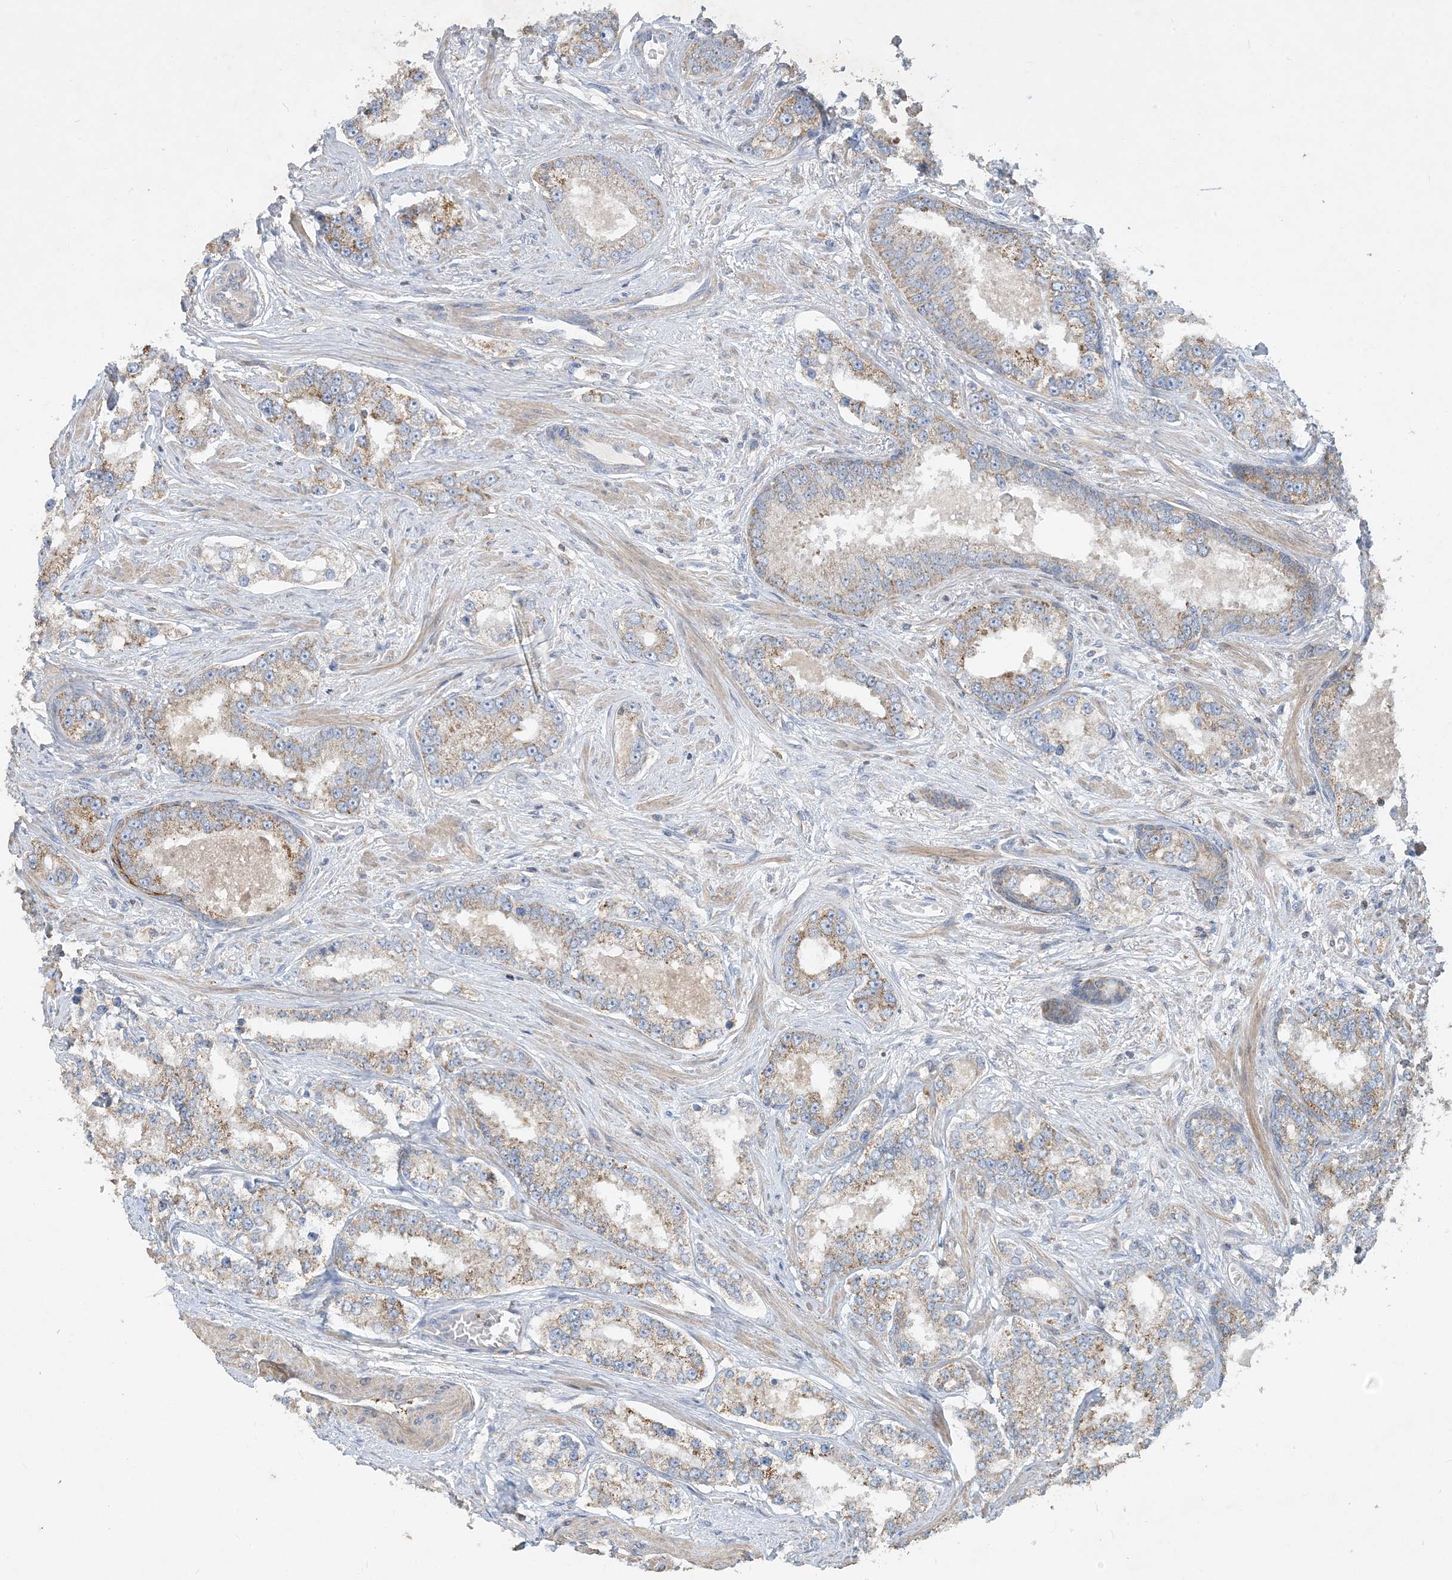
{"staining": {"intensity": "moderate", "quantity": "25%-75%", "location": "cytoplasmic/membranous"}, "tissue": "prostate cancer", "cell_type": "Tumor cells", "image_type": "cancer", "snomed": [{"axis": "morphology", "description": "Normal tissue, NOS"}, {"axis": "morphology", "description": "Adenocarcinoma, High grade"}, {"axis": "topography", "description": "Prostate"}], "caption": "Immunohistochemistry (IHC) (DAB (3,3'-diaminobenzidine)) staining of human prostate adenocarcinoma (high-grade) demonstrates moderate cytoplasmic/membranous protein staining in about 25%-75% of tumor cells. (Stains: DAB (3,3'-diaminobenzidine) in brown, nuclei in blue, Microscopy: brightfield microscopy at high magnification).", "gene": "ECHDC1", "patient": {"sex": "male", "age": 83}}